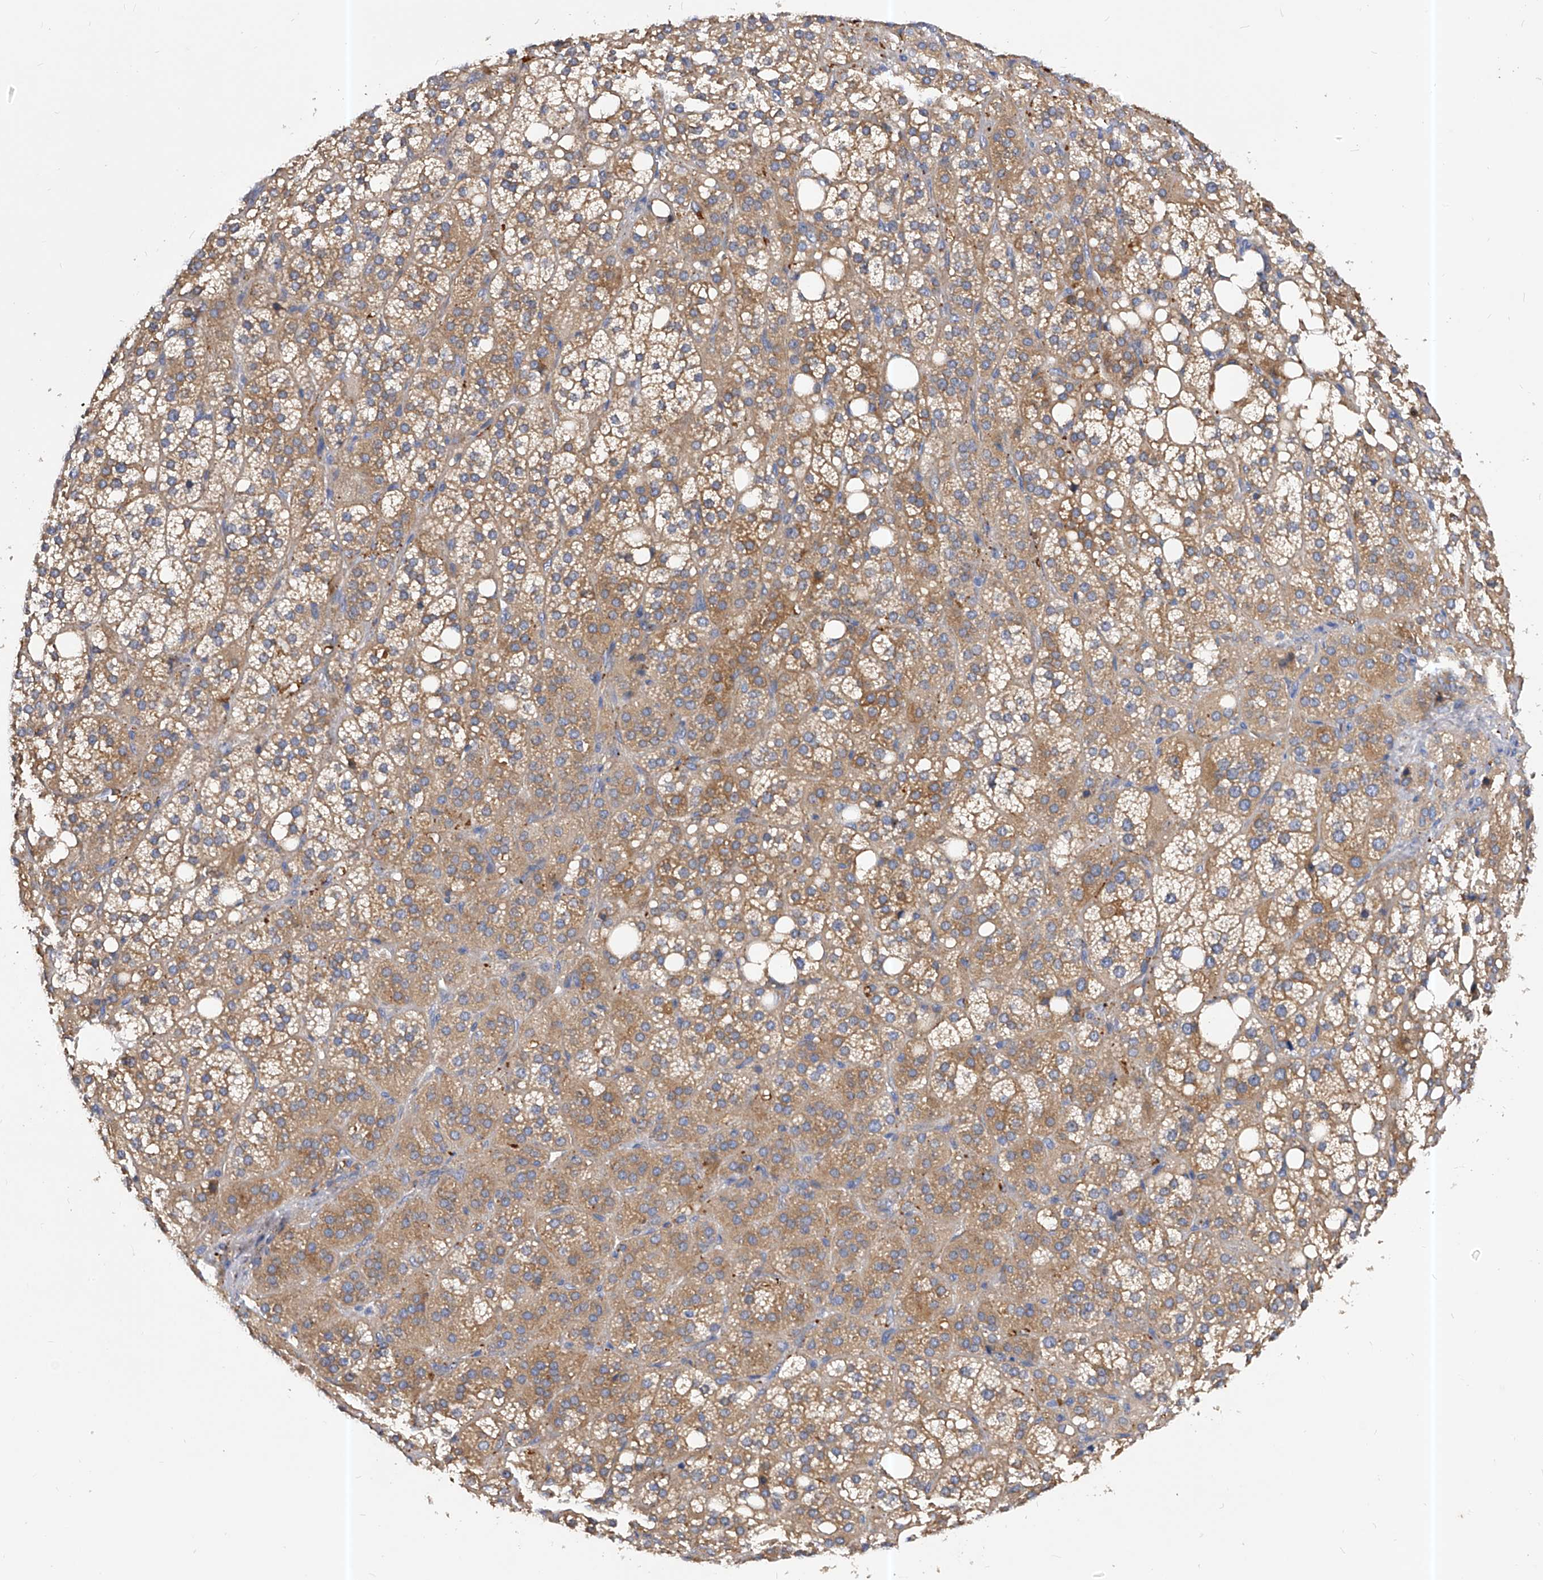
{"staining": {"intensity": "moderate", "quantity": ">75%", "location": "cytoplasmic/membranous"}, "tissue": "adrenal gland", "cell_type": "Glandular cells", "image_type": "normal", "snomed": [{"axis": "morphology", "description": "Normal tissue, NOS"}, {"axis": "topography", "description": "Adrenal gland"}], "caption": "Adrenal gland stained for a protein reveals moderate cytoplasmic/membranous positivity in glandular cells. (Brightfield microscopy of DAB IHC at high magnification).", "gene": "PPP5C", "patient": {"sex": "female", "age": 59}}